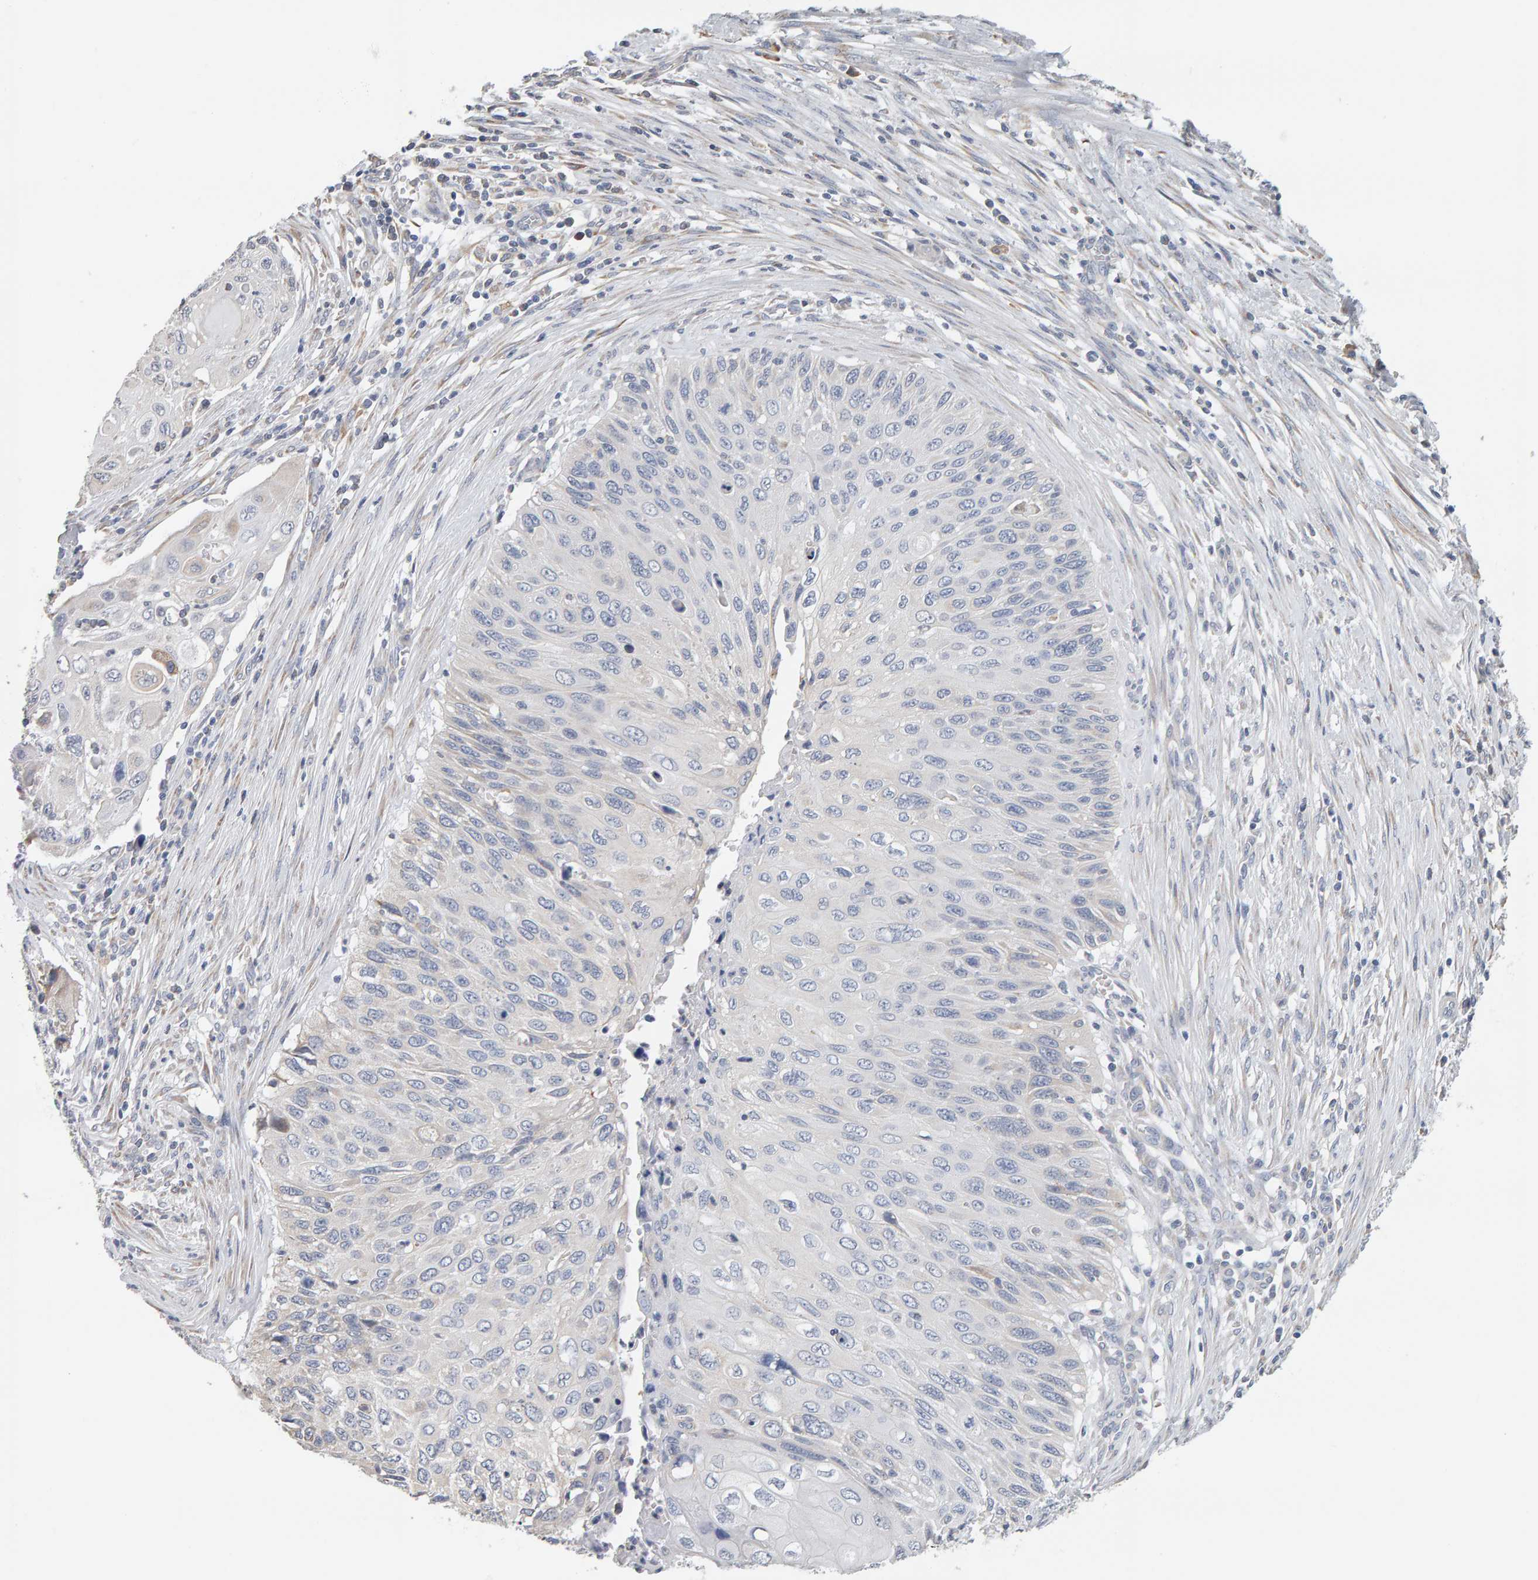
{"staining": {"intensity": "negative", "quantity": "none", "location": "none"}, "tissue": "cervical cancer", "cell_type": "Tumor cells", "image_type": "cancer", "snomed": [{"axis": "morphology", "description": "Squamous cell carcinoma, NOS"}, {"axis": "topography", "description": "Cervix"}], "caption": "Tumor cells show no significant positivity in cervical cancer (squamous cell carcinoma).", "gene": "ADHFE1", "patient": {"sex": "female", "age": 70}}